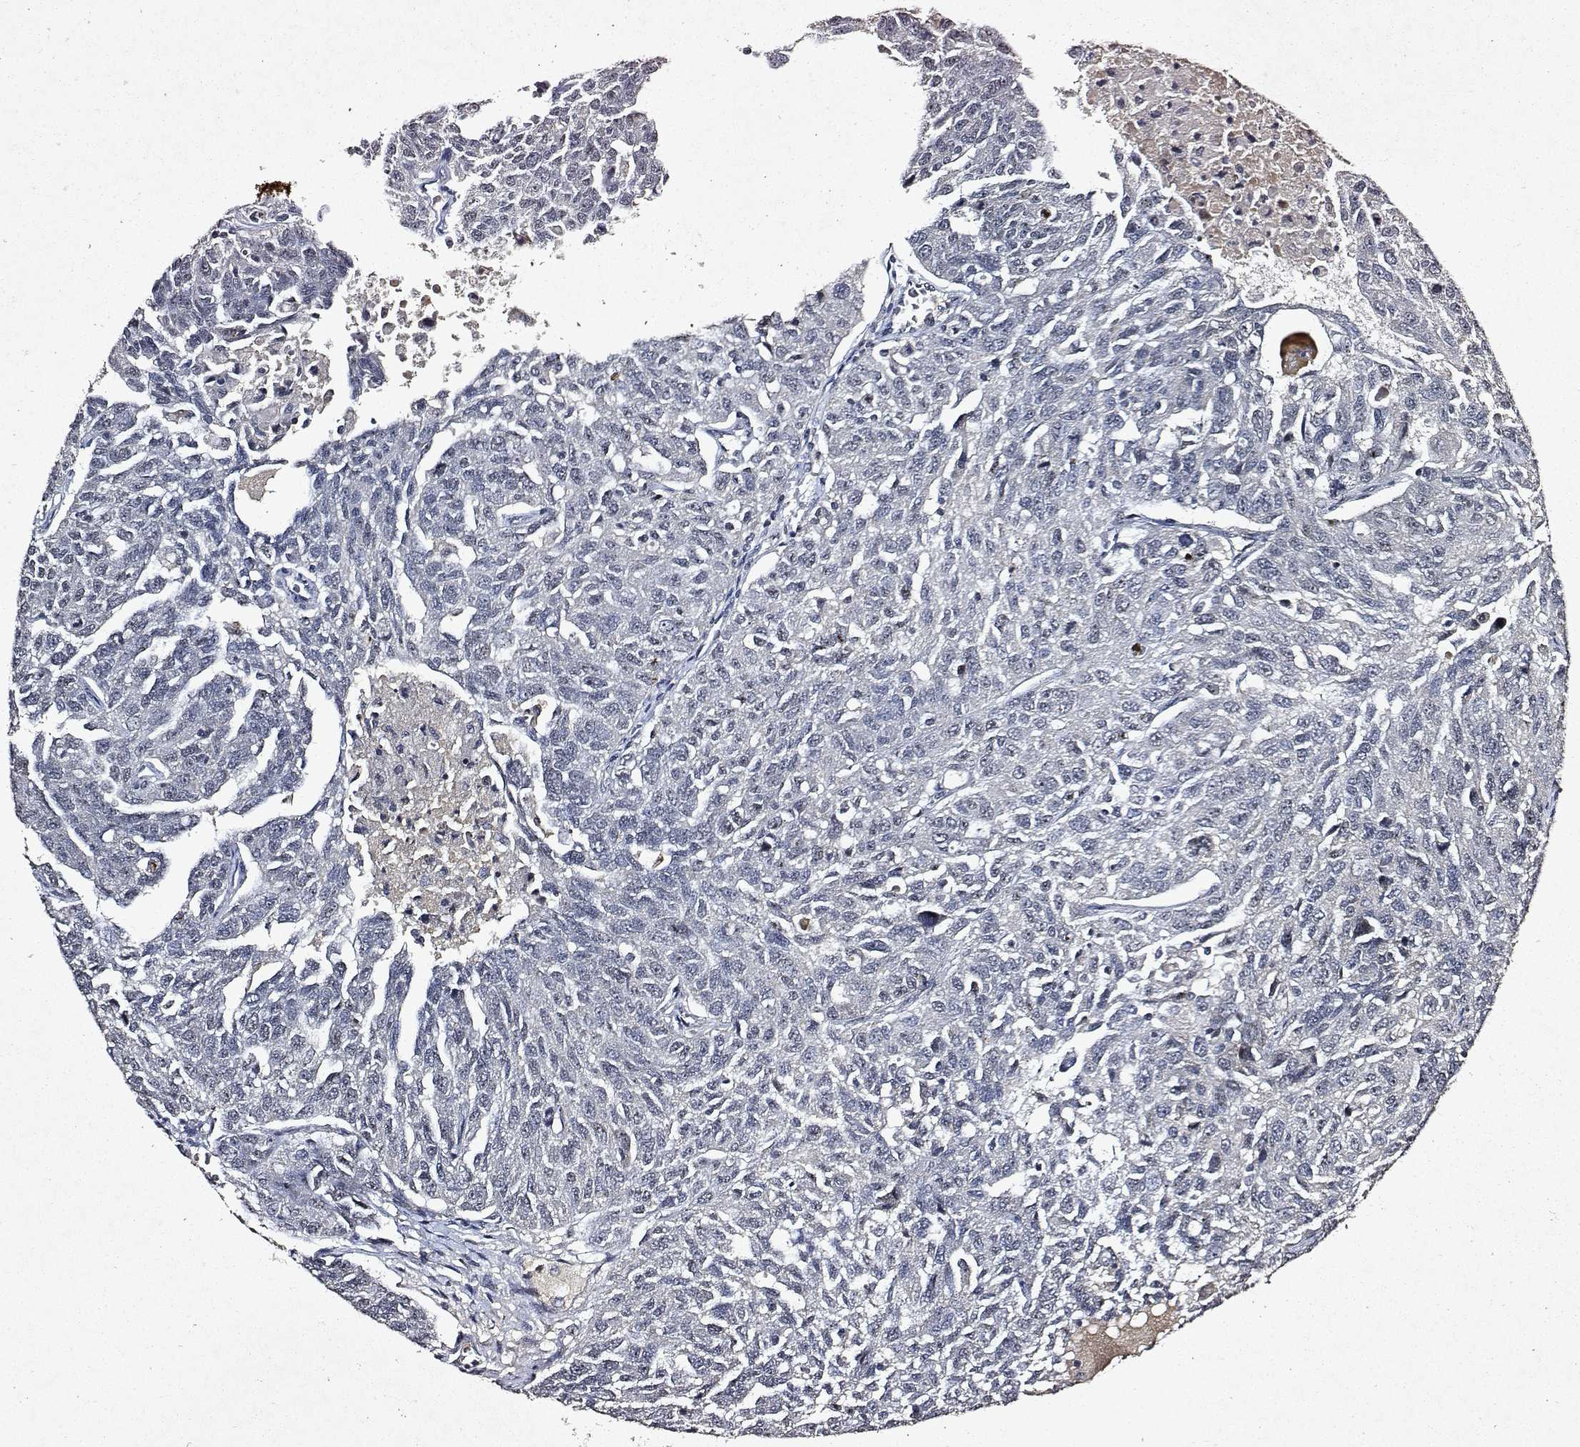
{"staining": {"intensity": "negative", "quantity": "none", "location": "none"}, "tissue": "ovarian cancer", "cell_type": "Tumor cells", "image_type": "cancer", "snomed": [{"axis": "morphology", "description": "Cystadenocarcinoma, serous, NOS"}, {"axis": "topography", "description": "Ovary"}], "caption": "IHC of human serous cystadenocarcinoma (ovarian) displays no positivity in tumor cells.", "gene": "DDX56", "patient": {"sex": "female", "age": 71}}